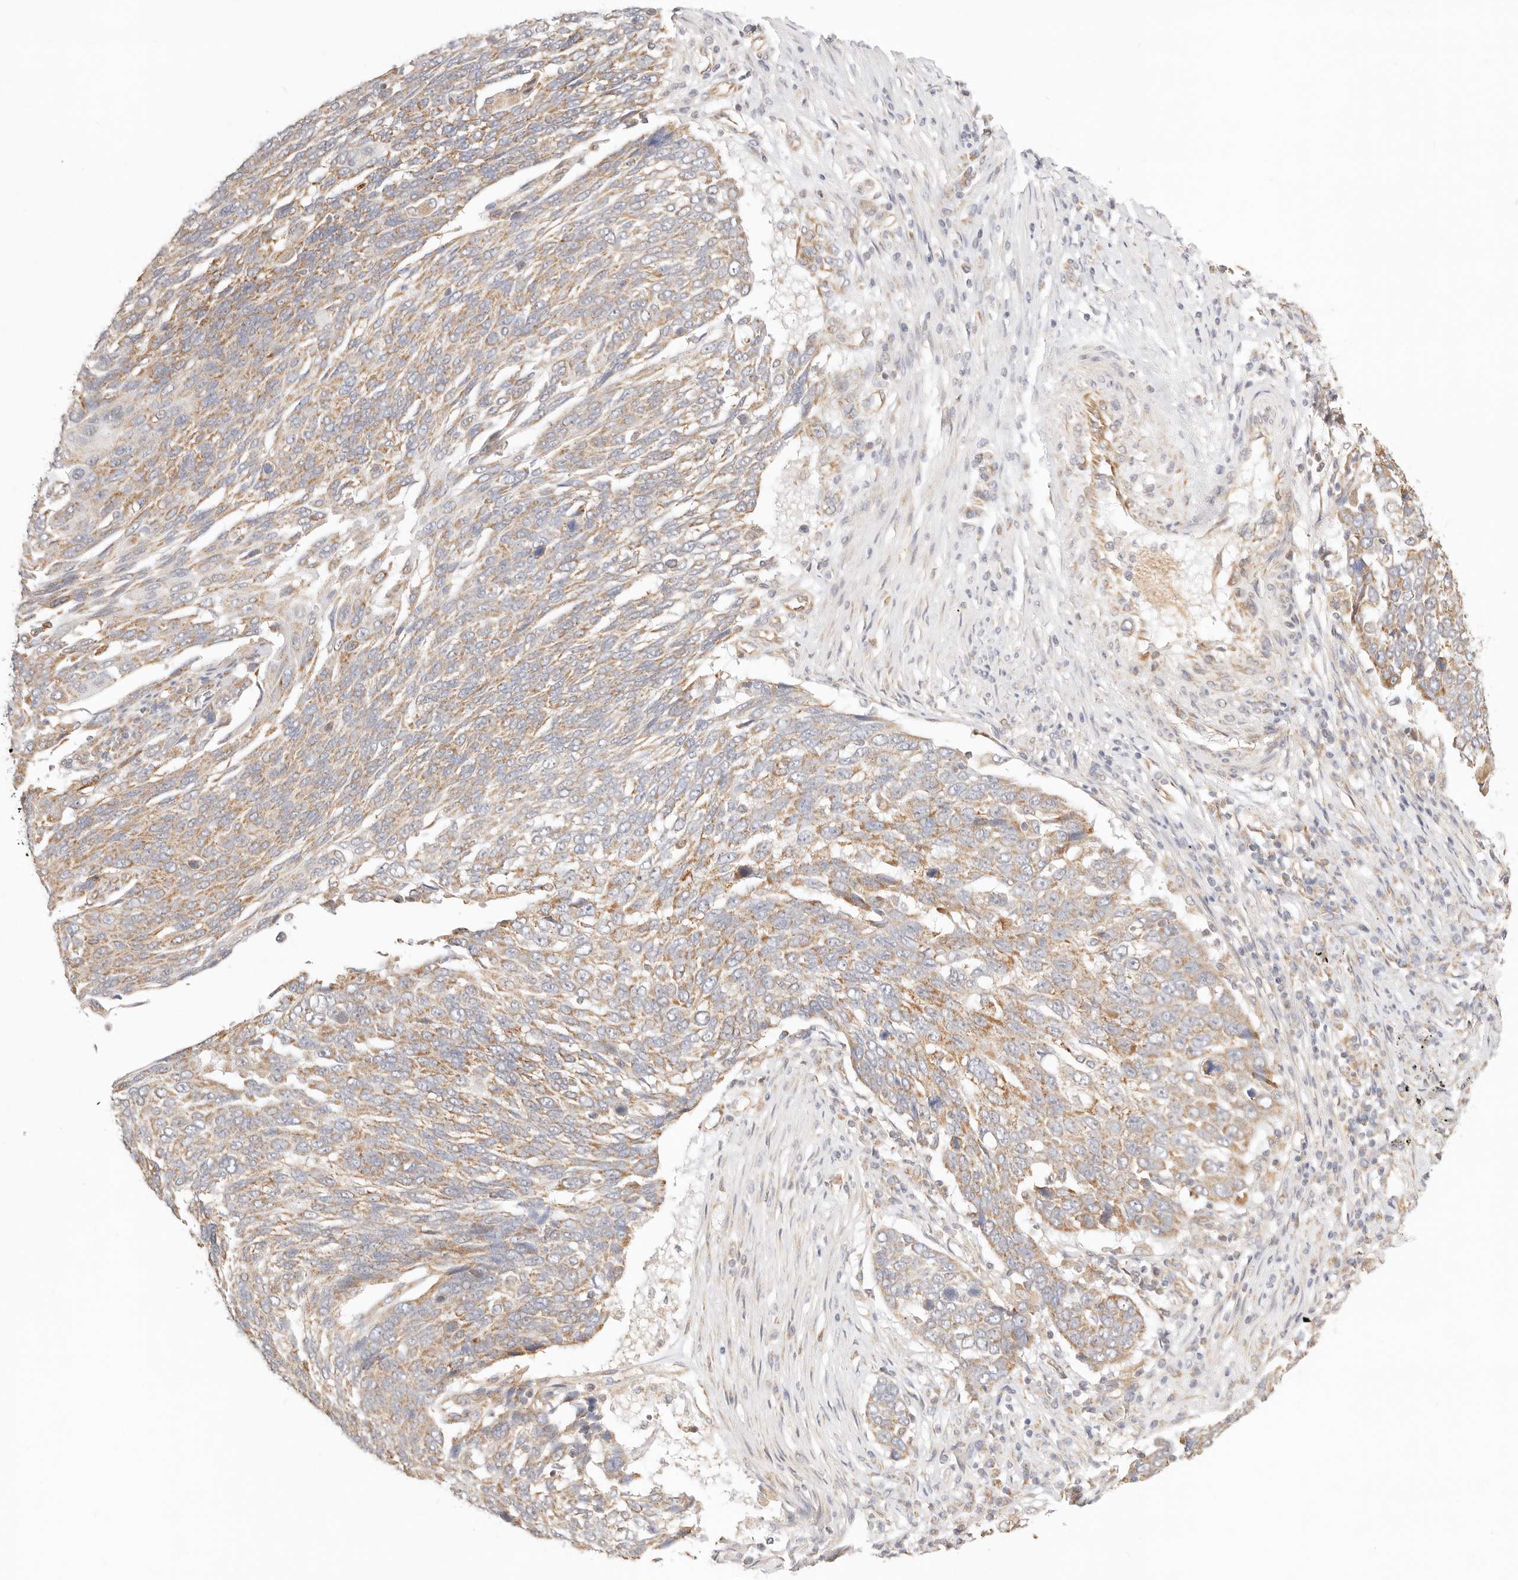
{"staining": {"intensity": "moderate", "quantity": ">75%", "location": "cytoplasmic/membranous"}, "tissue": "lung cancer", "cell_type": "Tumor cells", "image_type": "cancer", "snomed": [{"axis": "morphology", "description": "Squamous cell carcinoma, NOS"}, {"axis": "topography", "description": "Lung"}], "caption": "Immunohistochemistry (IHC) (DAB (3,3'-diaminobenzidine)) staining of lung squamous cell carcinoma displays moderate cytoplasmic/membranous protein expression in about >75% of tumor cells. Immunohistochemistry (IHC) stains the protein of interest in brown and the nuclei are stained blue.", "gene": "ZC3H11A", "patient": {"sex": "male", "age": 66}}